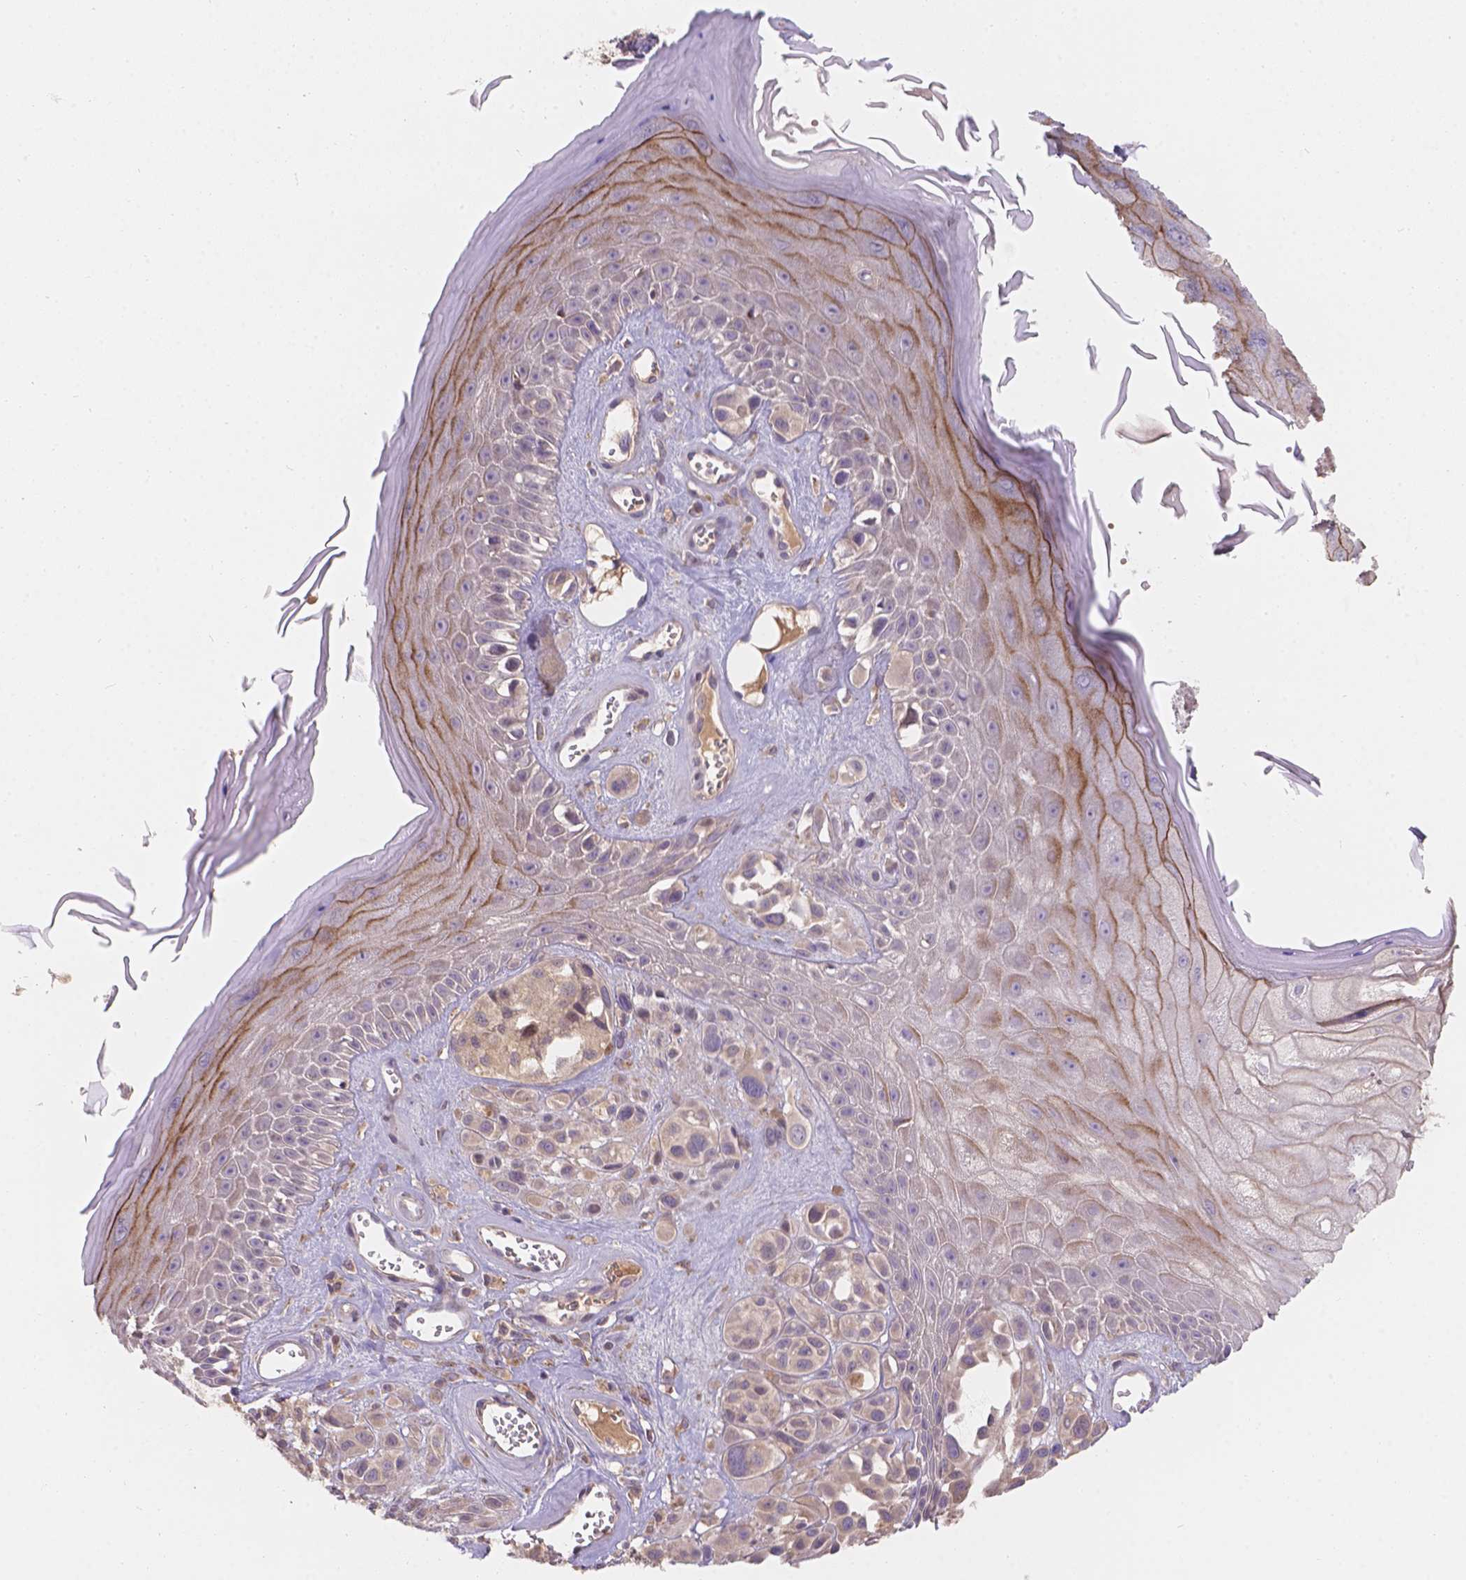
{"staining": {"intensity": "moderate", "quantity": "<25%", "location": "cytoplasmic/membranous"}, "tissue": "melanoma", "cell_type": "Tumor cells", "image_type": "cancer", "snomed": [{"axis": "morphology", "description": "Malignant melanoma, NOS"}, {"axis": "topography", "description": "Skin"}], "caption": "Tumor cells display low levels of moderate cytoplasmic/membranous positivity in approximately <25% of cells in malignant melanoma.", "gene": "CDK10", "patient": {"sex": "male", "age": 77}}